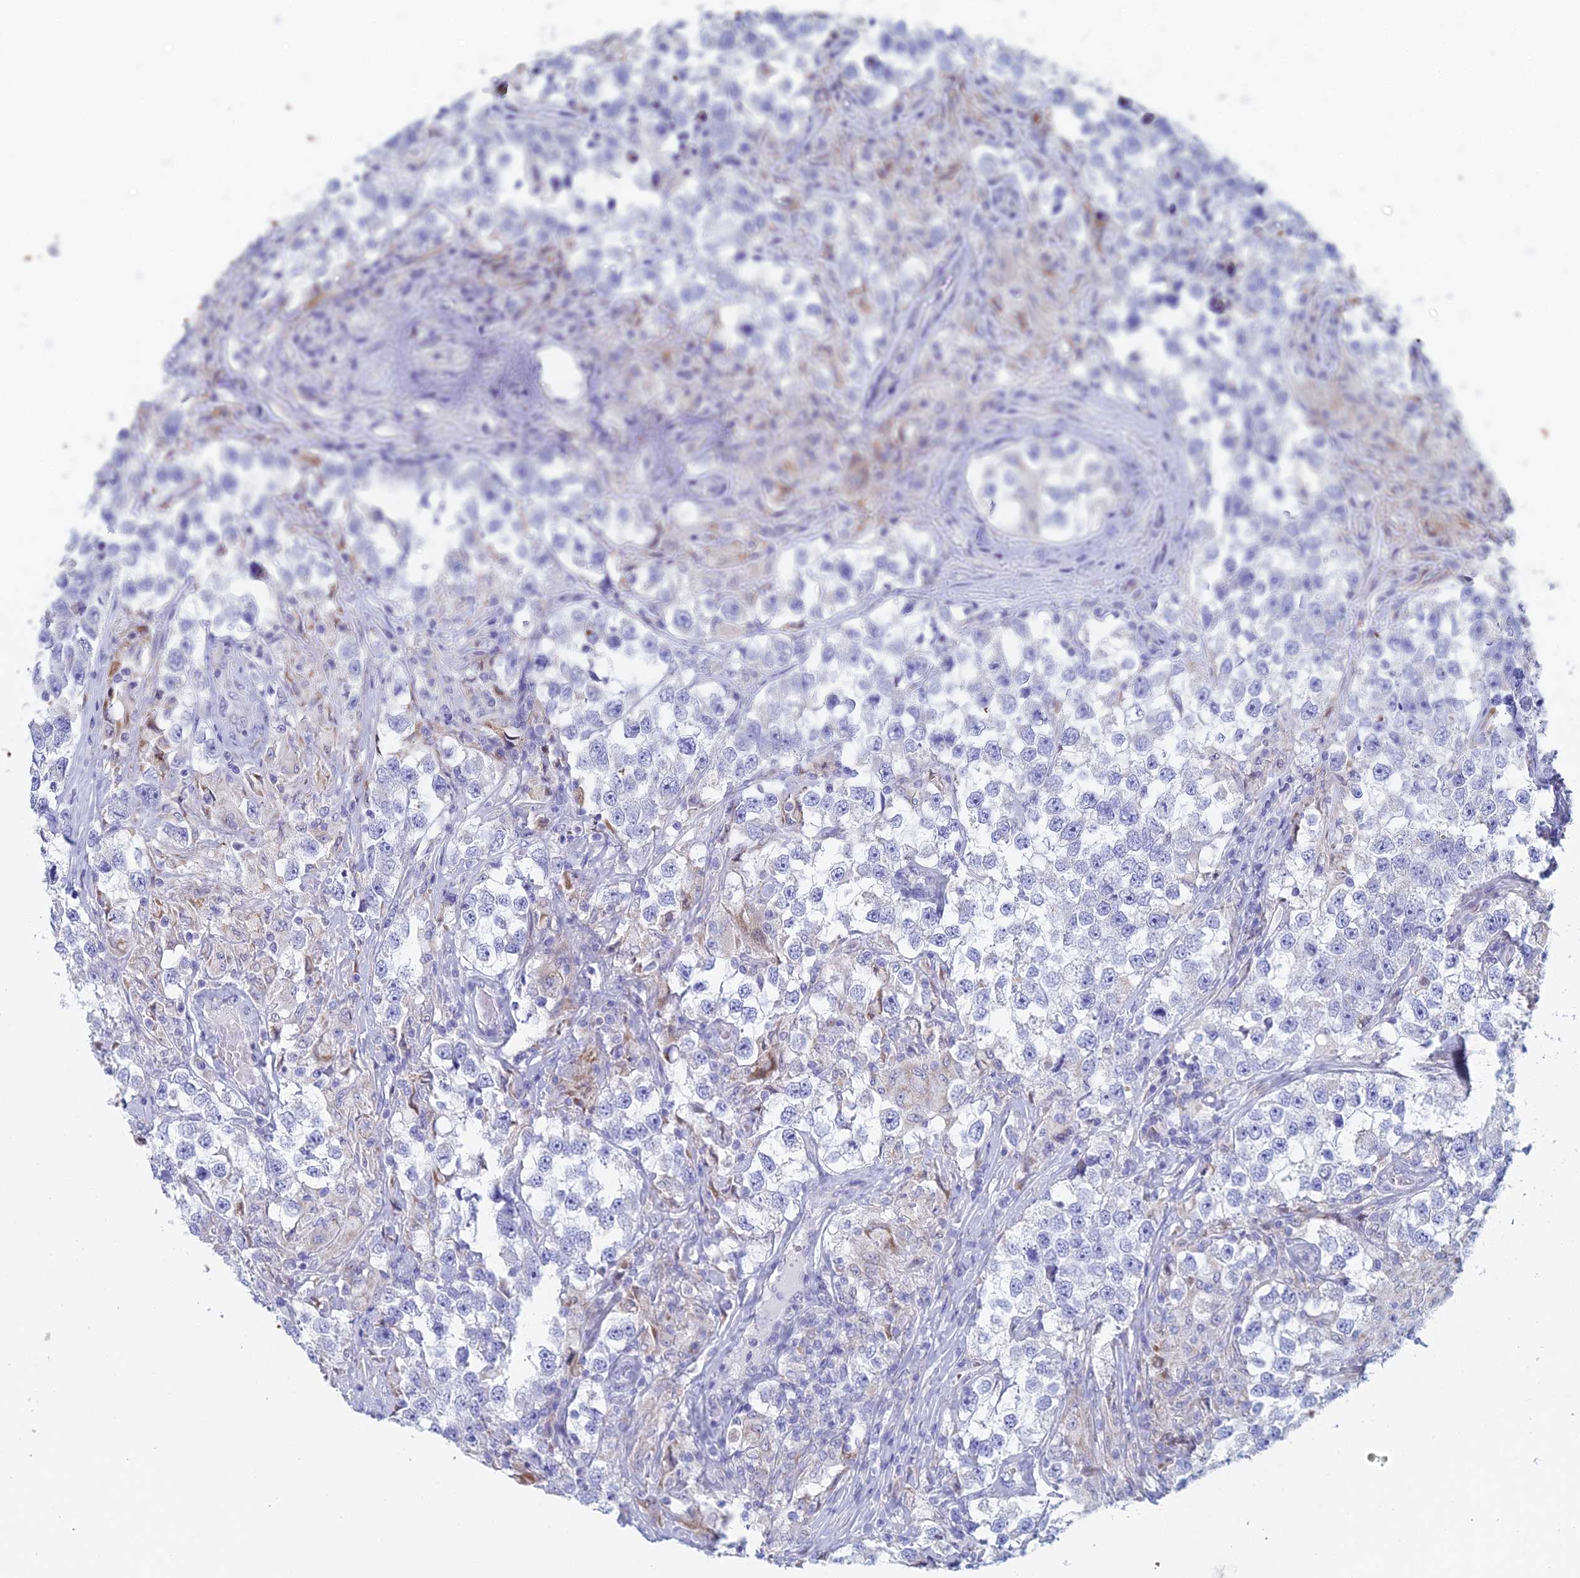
{"staining": {"intensity": "negative", "quantity": "none", "location": "none"}, "tissue": "testis cancer", "cell_type": "Tumor cells", "image_type": "cancer", "snomed": [{"axis": "morphology", "description": "Seminoma, NOS"}, {"axis": "topography", "description": "Testis"}], "caption": "Testis cancer was stained to show a protein in brown. There is no significant expression in tumor cells.", "gene": "ACSM1", "patient": {"sex": "male", "age": 46}}